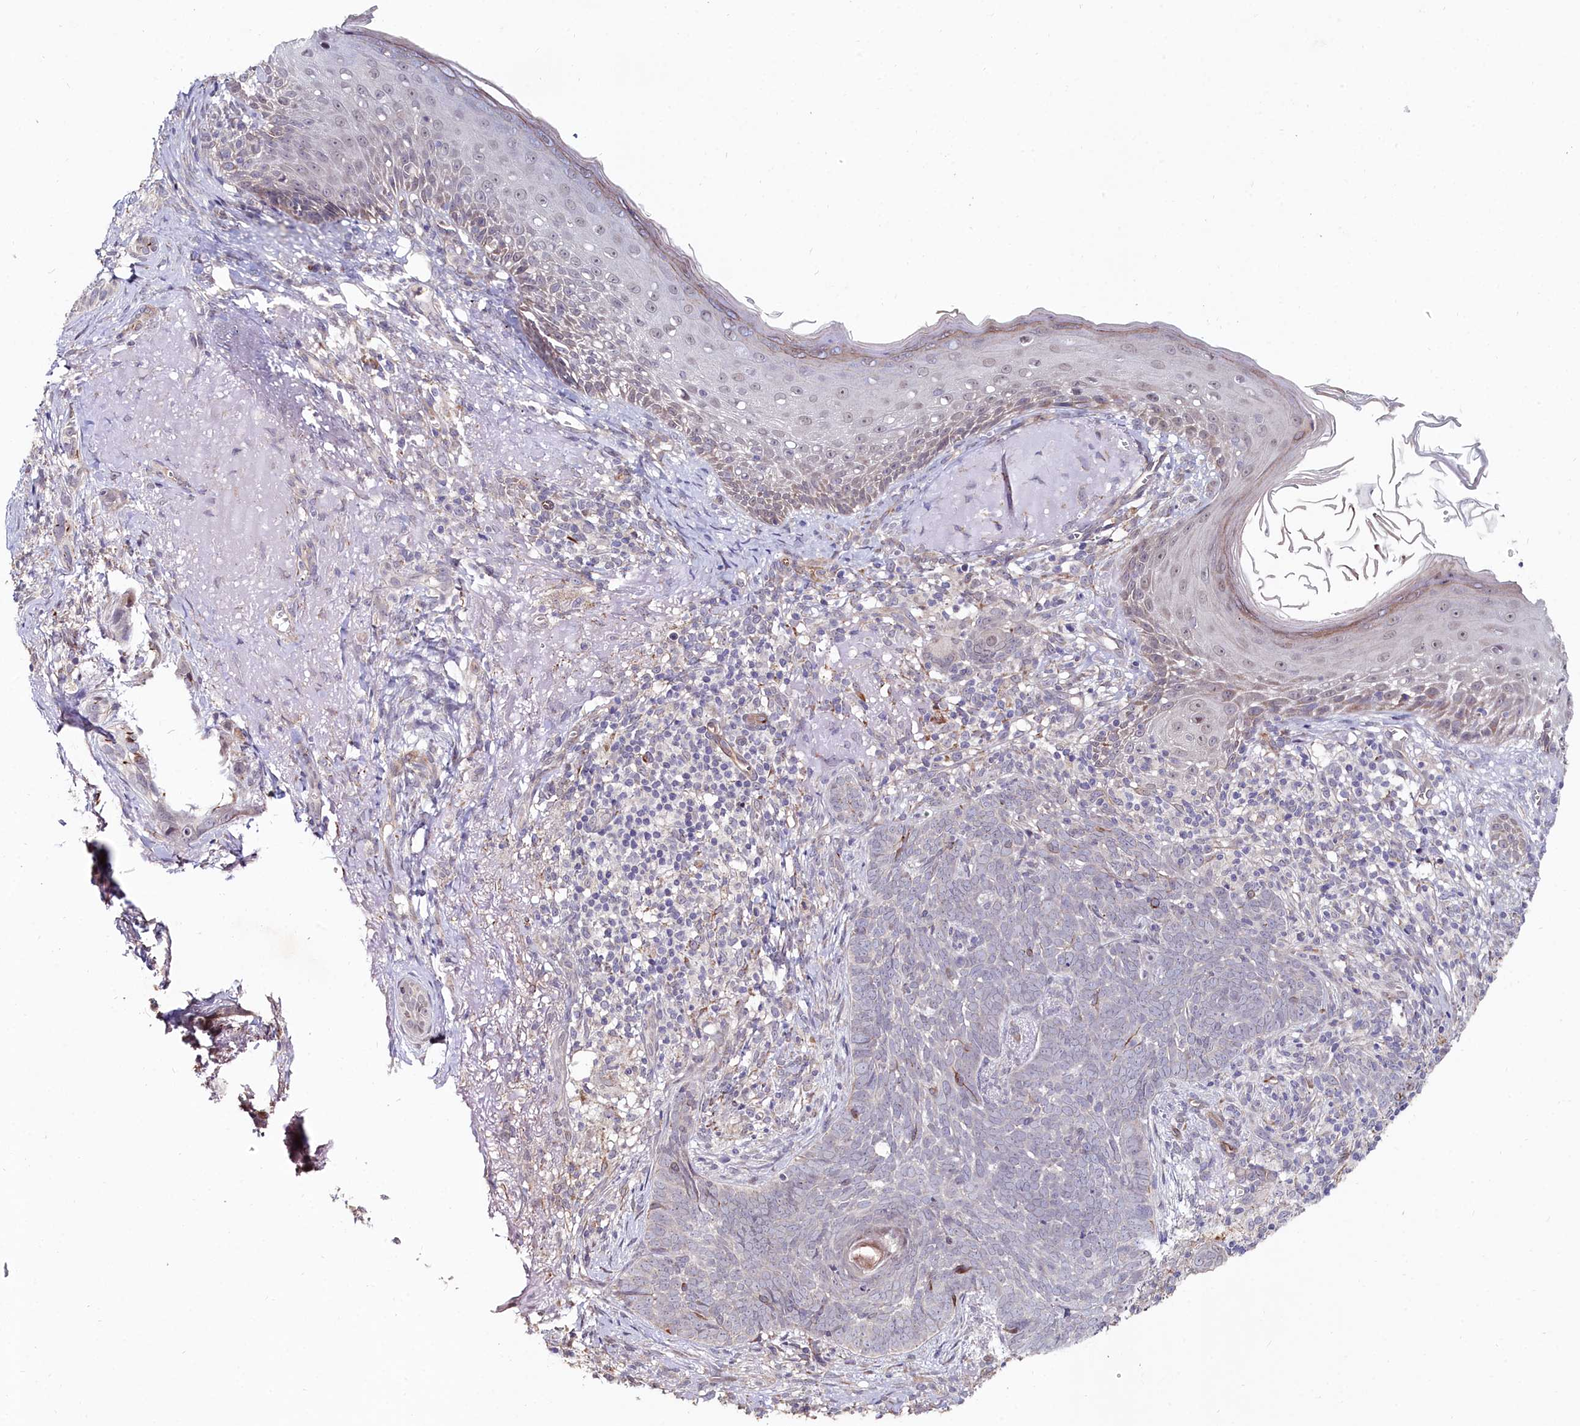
{"staining": {"intensity": "negative", "quantity": "none", "location": "none"}, "tissue": "skin cancer", "cell_type": "Tumor cells", "image_type": "cancer", "snomed": [{"axis": "morphology", "description": "Basal cell carcinoma"}, {"axis": "topography", "description": "Skin"}], "caption": "Skin cancer was stained to show a protein in brown. There is no significant expression in tumor cells.", "gene": "C4orf19", "patient": {"sex": "female", "age": 76}}